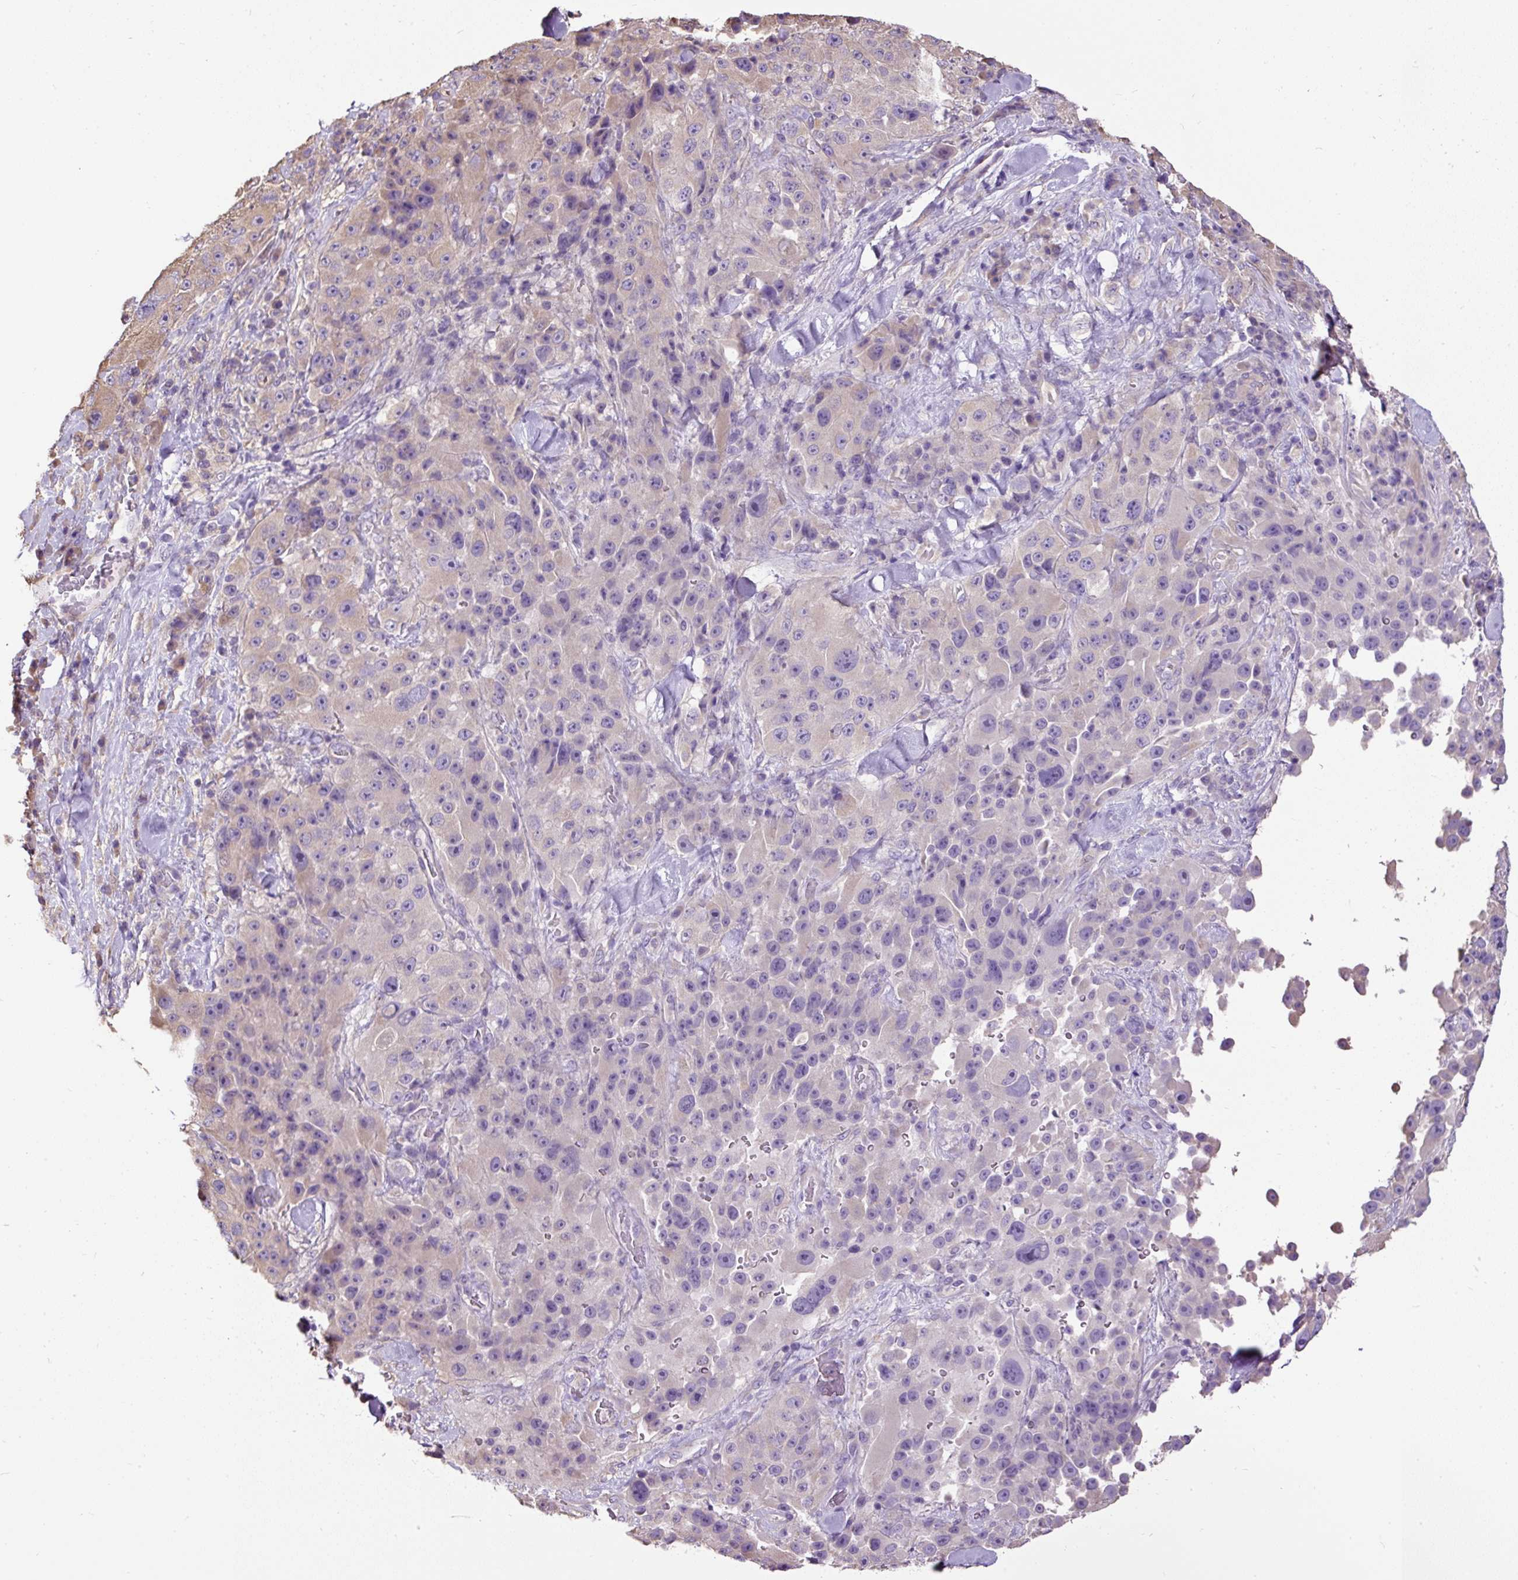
{"staining": {"intensity": "weak", "quantity": "25%-75%", "location": "cytoplasmic/membranous"}, "tissue": "melanoma", "cell_type": "Tumor cells", "image_type": "cancer", "snomed": [{"axis": "morphology", "description": "Malignant melanoma, Metastatic site"}, {"axis": "topography", "description": "Lymph node"}], "caption": "An immunohistochemistry photomicrograph of neoplastic tissue is shown. Protein staining in brown highlights weak cytoplasmic/membranous positivity in malignant melanoma (metastatic site) within tumor cells. (DAB IHC with brightfield microscopy, high magnification).", "gene": "PDIA2", "patient": {"sex": "male", "age": 62}}